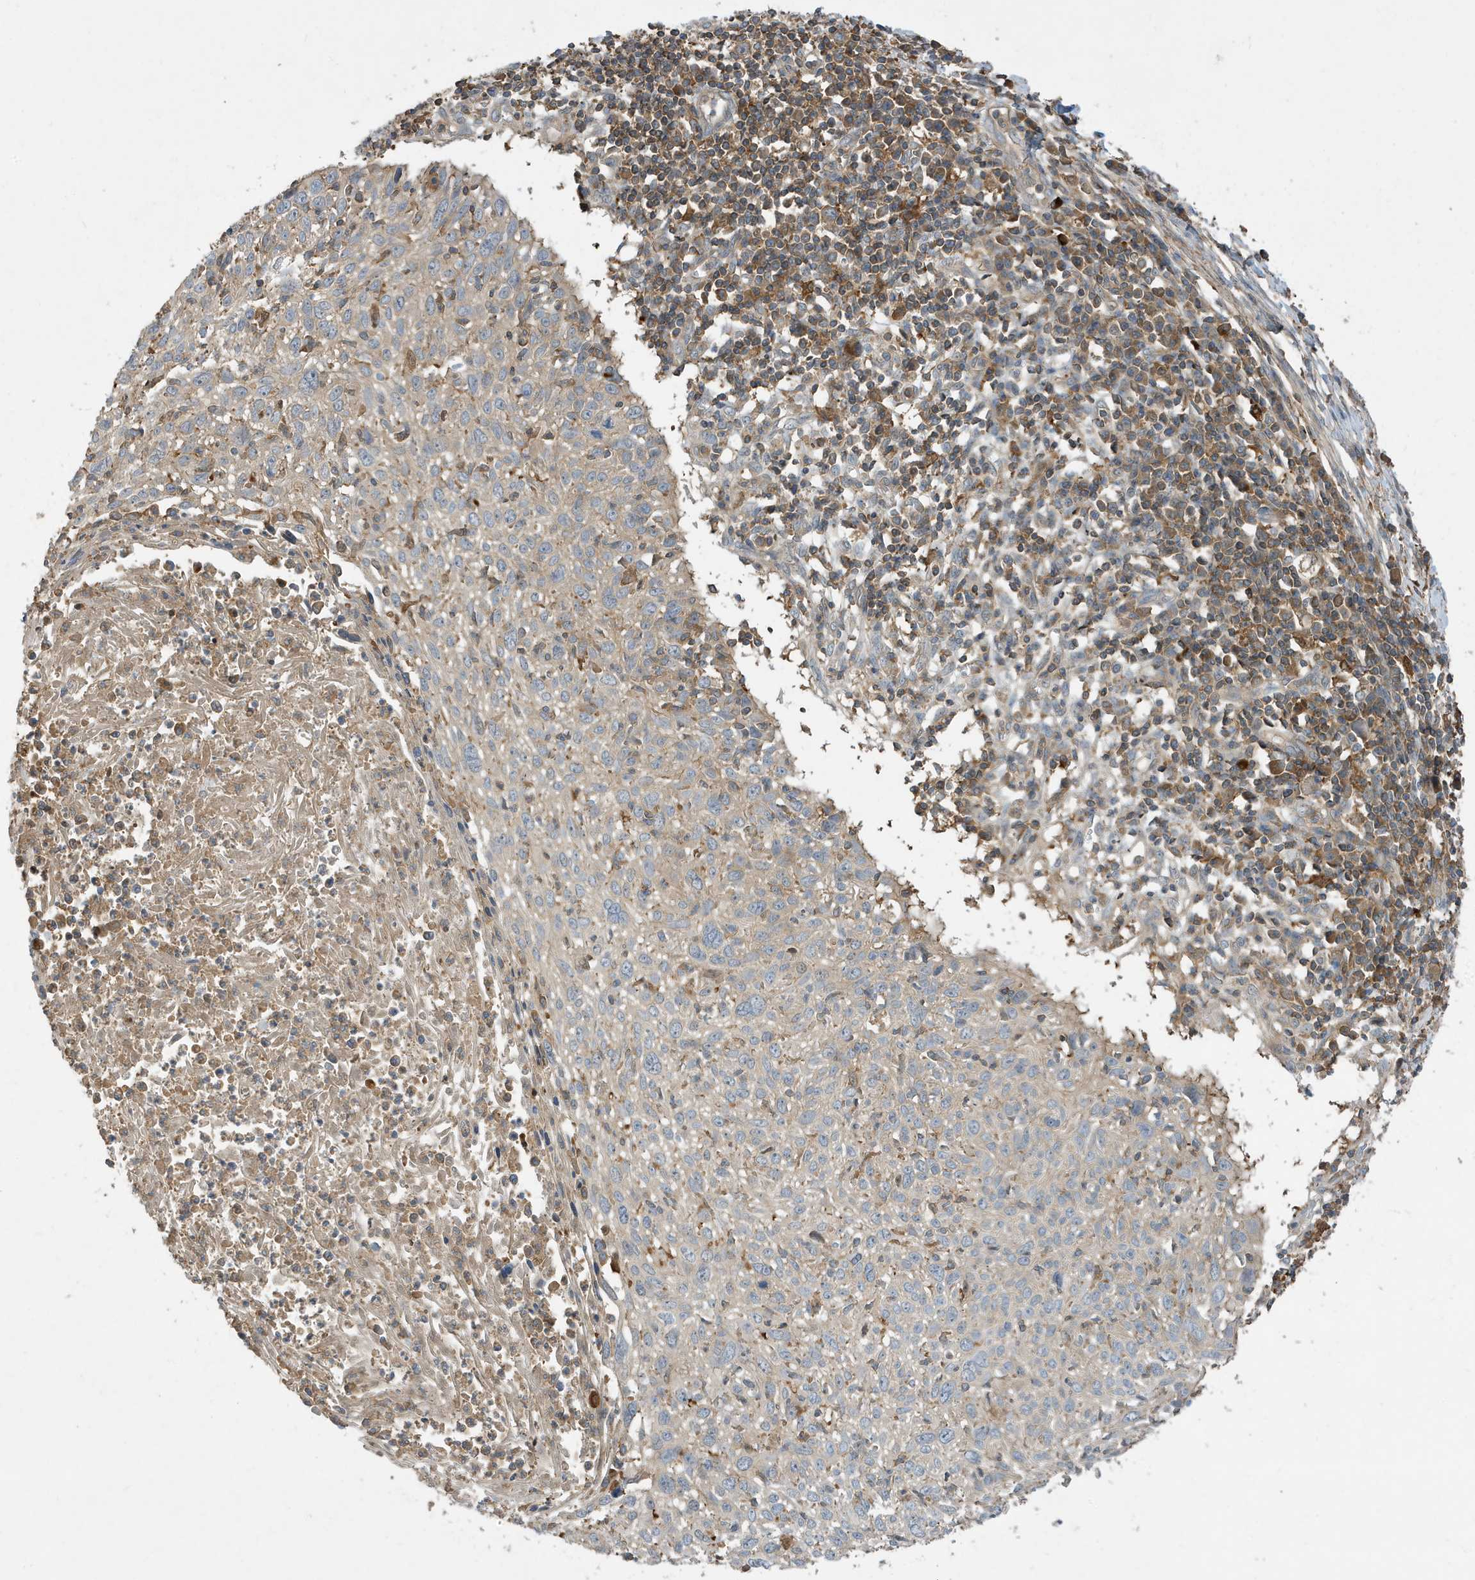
{"staining": {"intensity": "negative", "quantity": "none", "location": "none"}, "tissue": "cervical cancer", "cell_type": "Tumor cells", "image_type": "cancer", "snomed": [{"axis": "morphology", "description": "Squamous cell carcinoma, NOS"}, {"axis": "topography", "description": "Cervix"}], "caption": "This is a image of immunohistochemistry (IHC) staining of cervical cancer (squamous cell carcinoma), which shows no staining in tumor cells.", "gene": "ABTB1", "patient": {"sex": "female", "age": 51}}